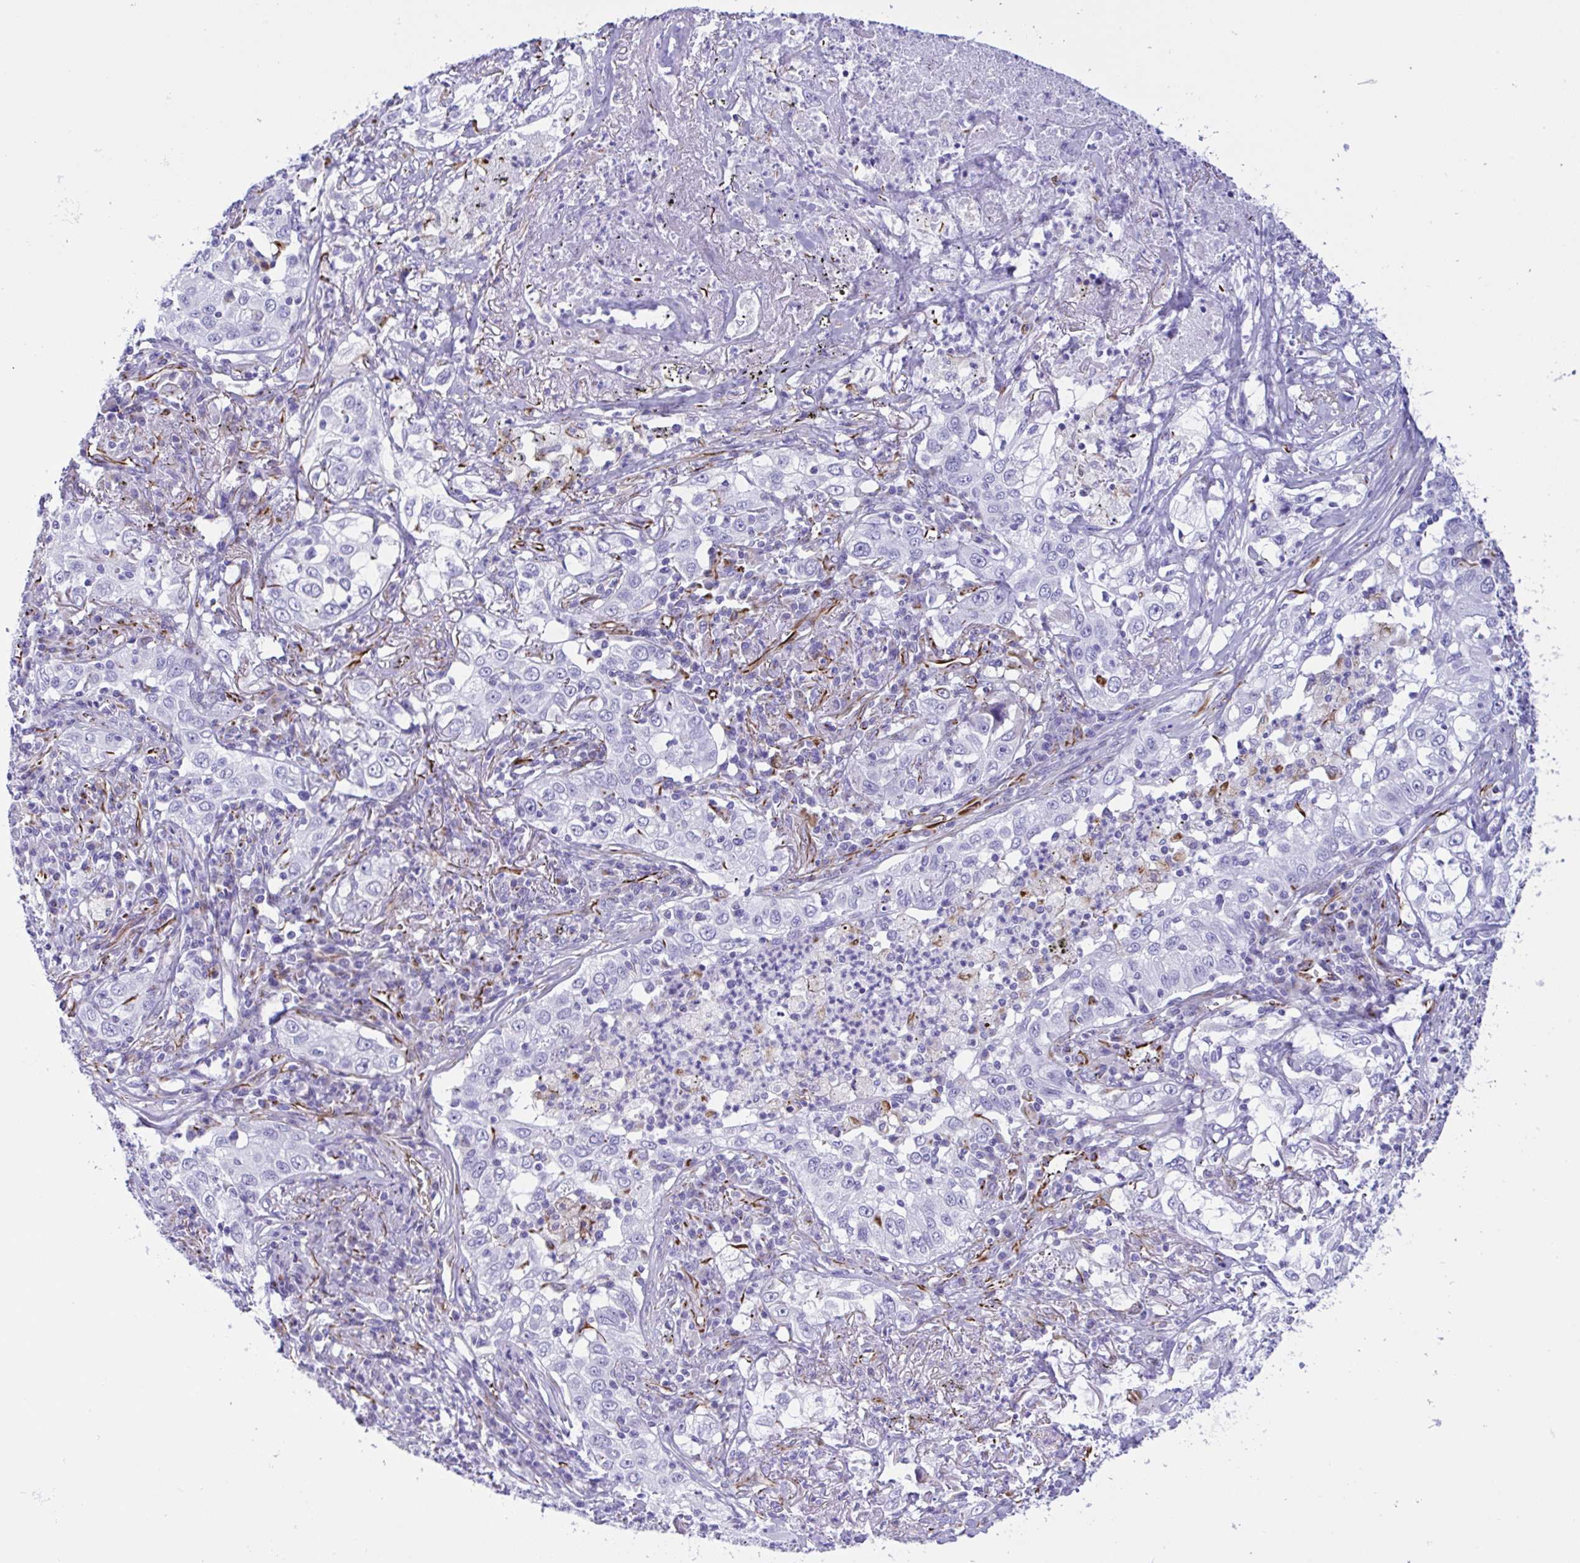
{"staining": {"intensity": "negative", "quantity": "none", "location": "none"}, "tissue": "lung cancer", "cell_type": "Tumor cells", "image_type": "cancer", "snomed": [{"axis": "morphology", "description": "Squamous cell carcinoma, NOS"}, {"axis": "topography", "description": "Lung"}], "caption": "DAB (3,3'-diaminobenzidine) immunohistochemical staining of lung squamous cell carcinoma reveals no significant staining in tumor cells. The staining was performed using DAB (3,3'-diaminobenzidine) to visualize the protein expression in brown, while the nuclei were stained in blue with hematoxylin (Magnification: 20x).", "gene": "SMAD5", "patient": {"sex": "male", "age": 71}}